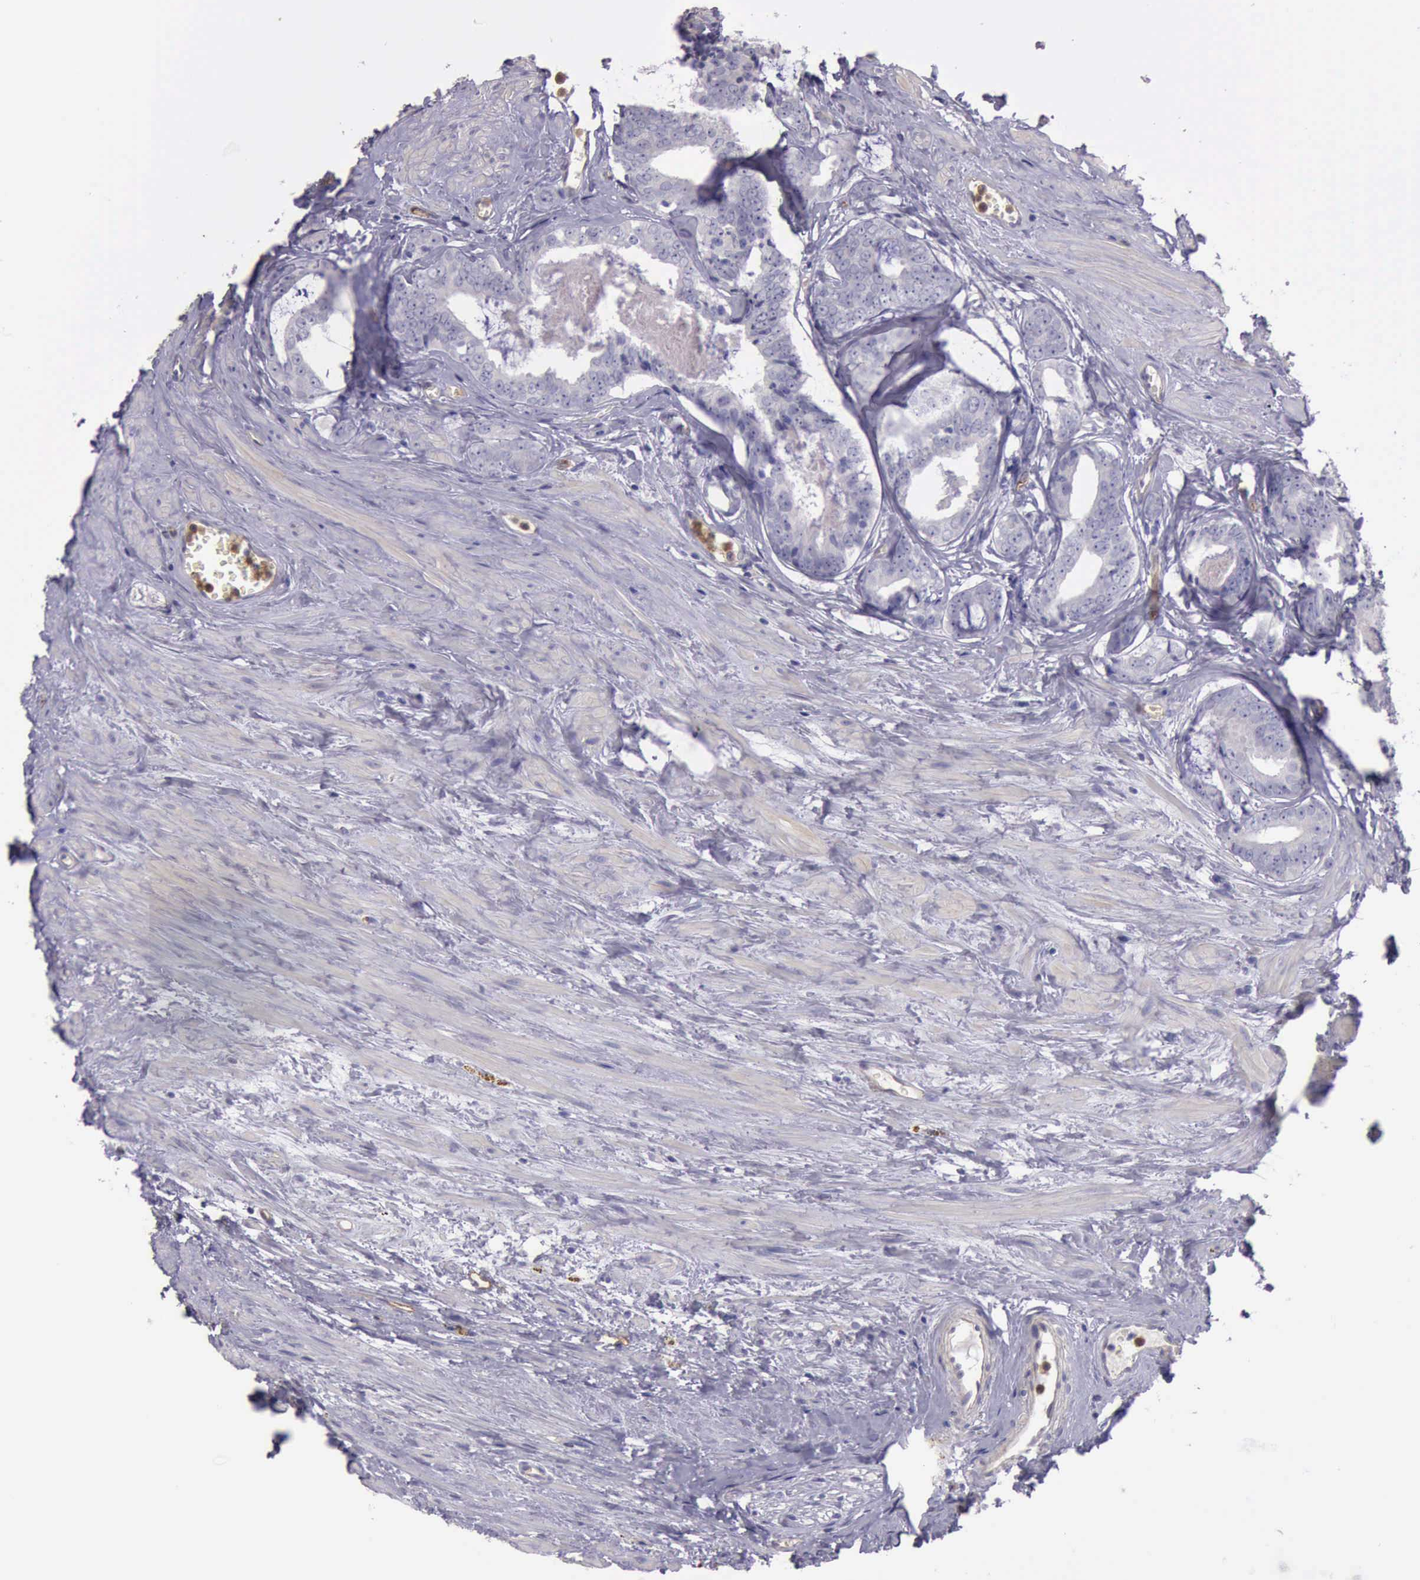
{"staining": {"intensity": "negative", "quantity": "none", "location": "none"}, "tissue": "prostate cancer", "cell_type": "Tumor cells", "image_type": "cancer", "snomed": [{"axis": "morphology", "description": "Adenocarcinoma, Medium grade"}, {"axis": "topography", "description": "Prostate"}], "caption": "Tumor cells show no significant expression in prostate medium-grade adenocarcinoma.", "gene": "TCEANC", "patient": {"sex": "male", "age": 79}}